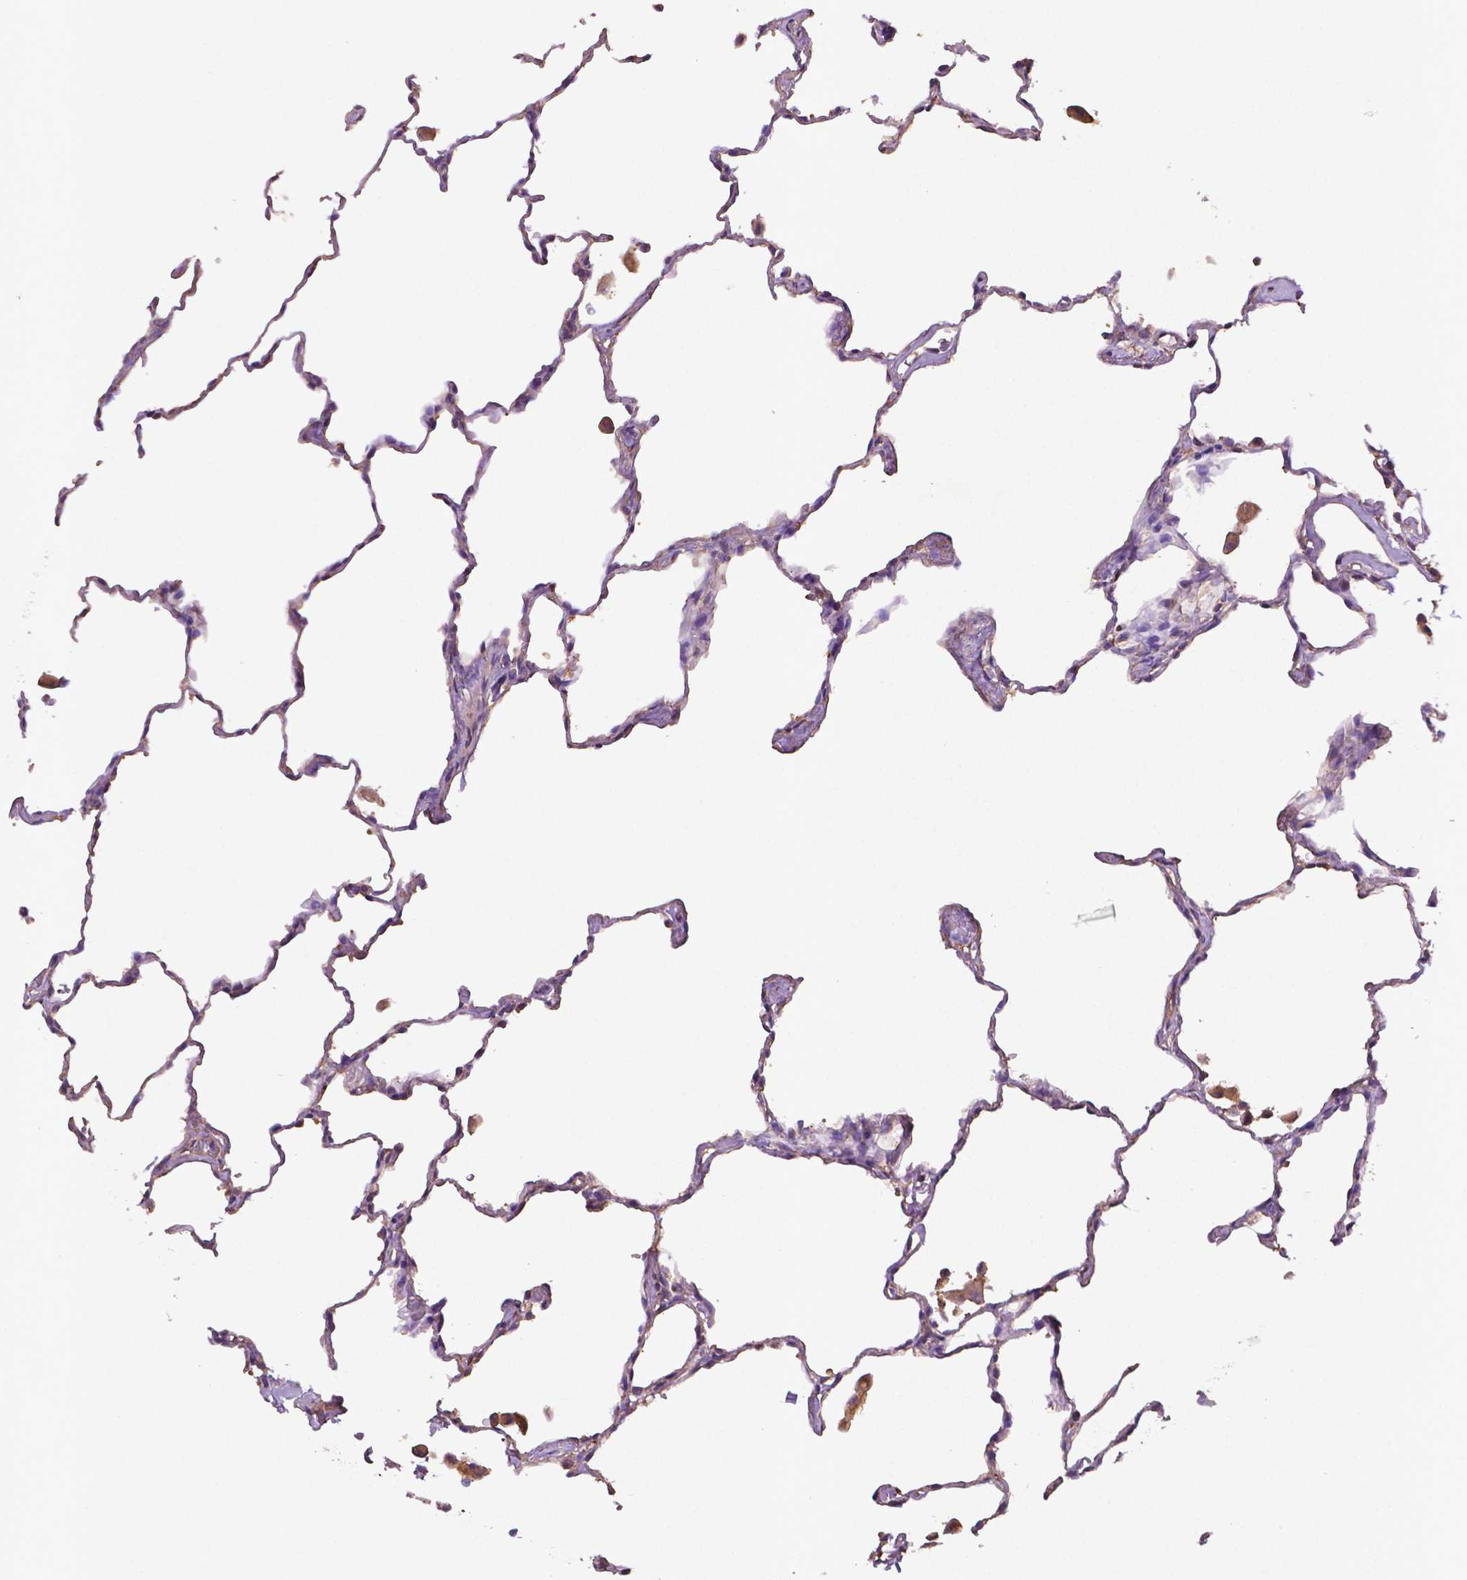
{"staining": {"intensity": "weak", "quantity": "25%-75%", "location": "cytoplasmic/membranous"}, "tissue": "lung", "cell_type": "Alveolar cells", "image_type": "normal", "snomed": [{"axis": "morphology", "description": "Normal tissue, NOS"}, {"axis": "topography", "description": "Lung"}], "caption": "This image displays immunohistochemistry staining of normal lung, with low weak cytoplasmic/membranous positivity in approximately 25%-75% of alveolar cells.", "gene": "GDPD5", "patient": {"sex": "female", "age": 47}}